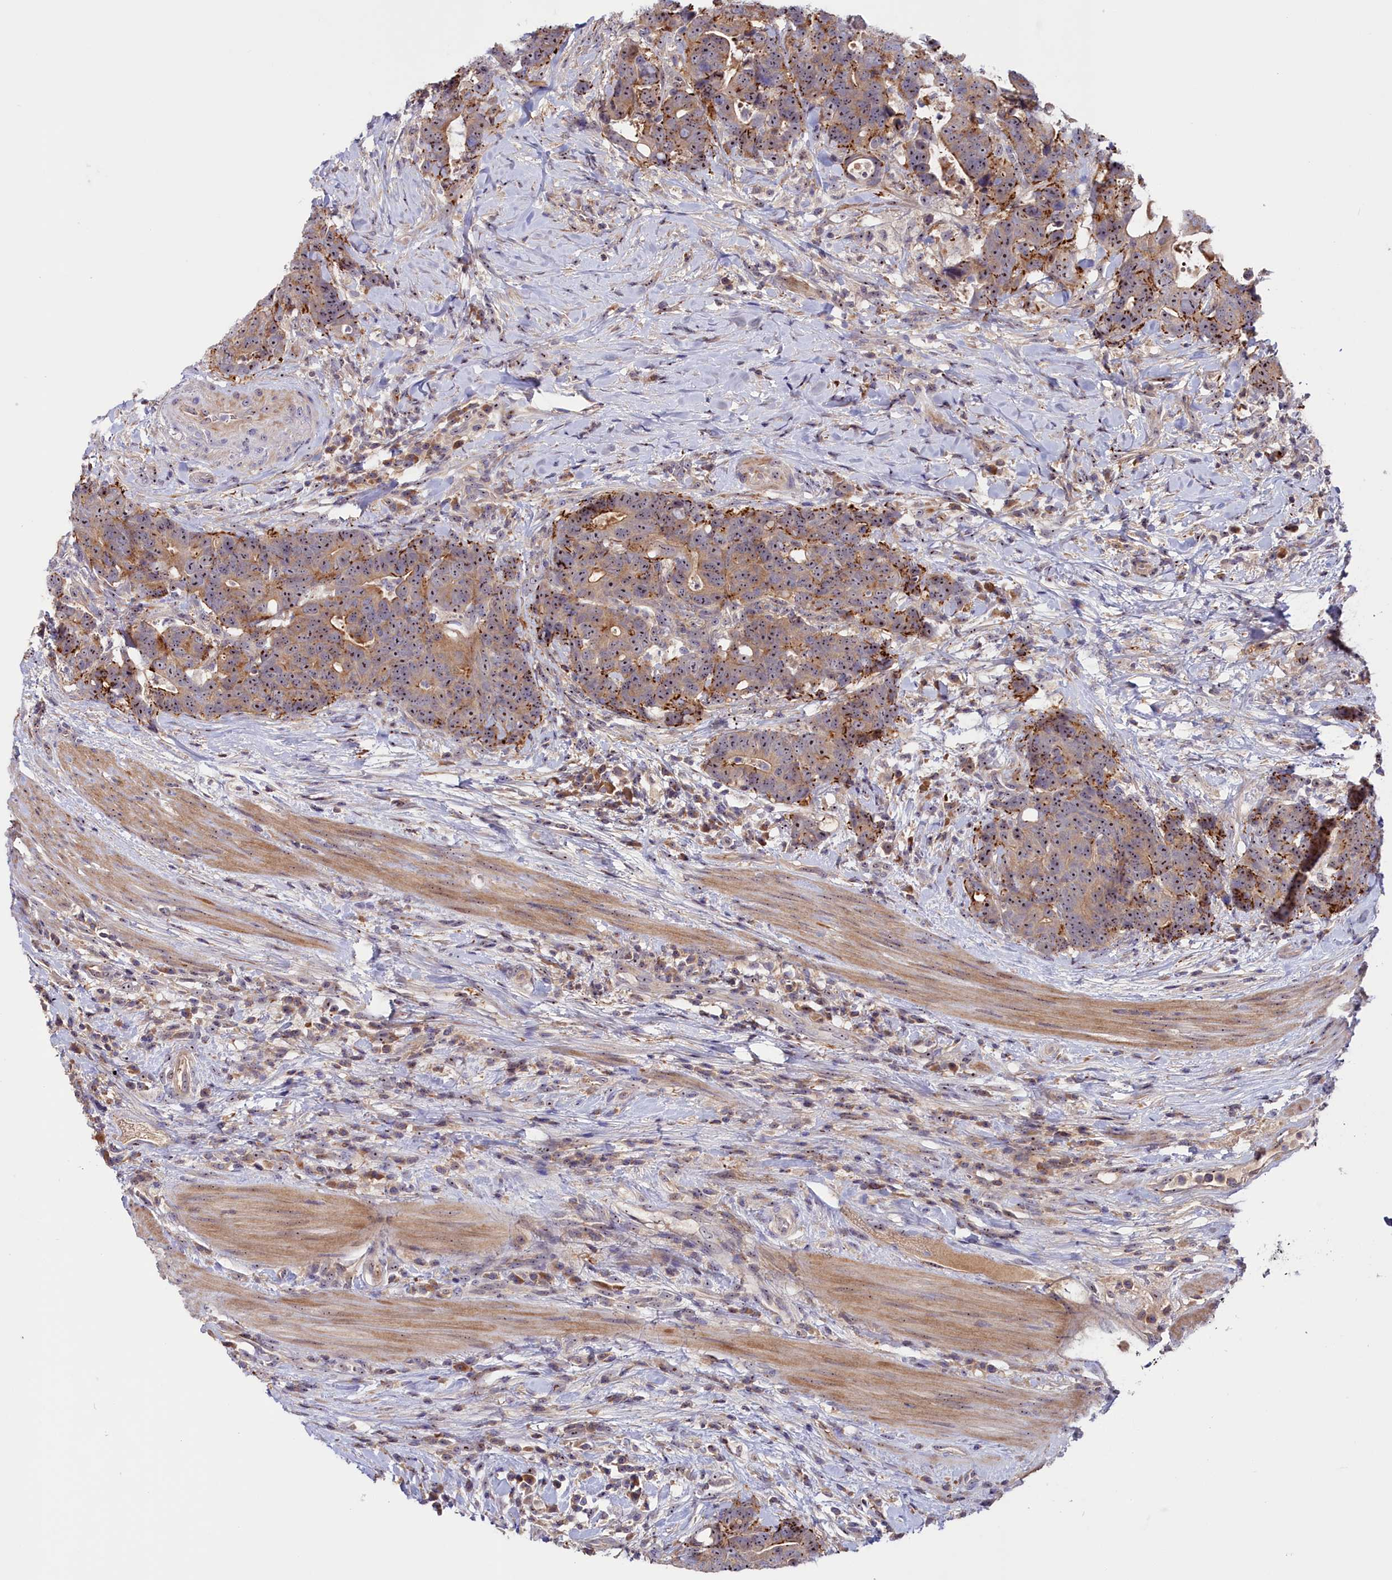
{"staining": {"intensity": "moderate", "quantity": ">75%", "location": "cytoplasmic/membranous,nuclear"}, "tissue": "colorectal cancer", "cell_type": "Tumor cells", "image_type": "cancer", "snomed": [{"axis": "morphology", "description": "Adenocarcinoma, NOS"}, {"axis": "topography", "description": "Colon"}], "caption": "The photomicrograph displays immunohistochemical staining of colorectal cancer. There is moderate cytoplasmic/membranous and nuclear staining is appreciated in approximately >75% of tumor cells.", "gene": "NEURL4", "patient": {"sex": "female", "age": 82}}